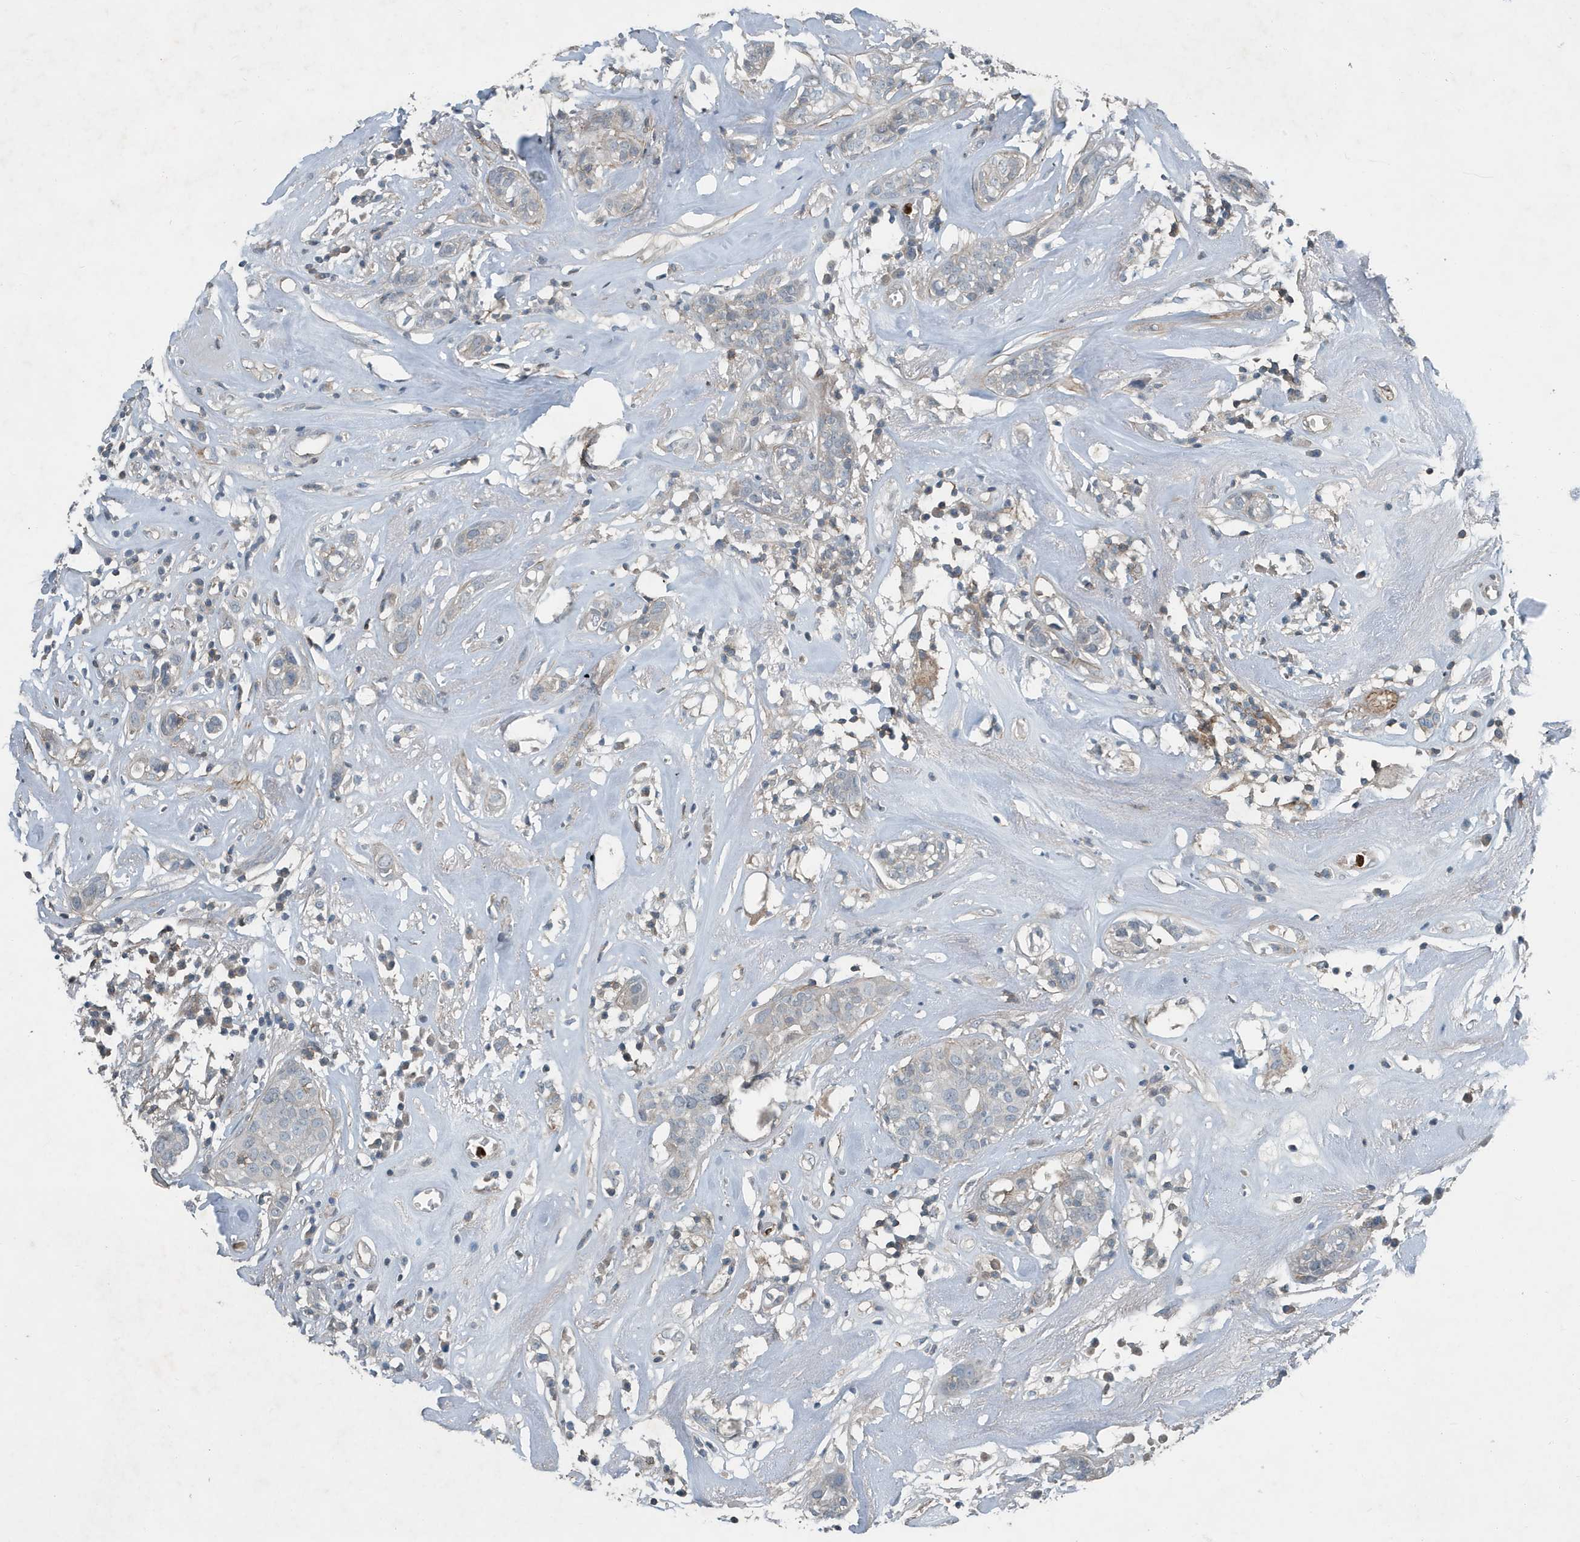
{"staining": {"intensity": "negative", "quantity": "none", "location": "none"}, "tissue": "head and neck cancer", "cell_type": "Tumor cells", "image_type": "cancer", "snomed": [{"axis": "morphology", "description": "Adenocarcinoma, NOS"}, {"axis": "topography", "description": "Salivary gland"}, {"axis": "topography", "description": "Head-Neck"}], "caption": "This is an immunohistochemistry photomicrograph of head and neck adenocarcinoma. There is no expression in tumor cells.", "gene": "DAPP1", "patient": {"sex": "female", "age": 65}}